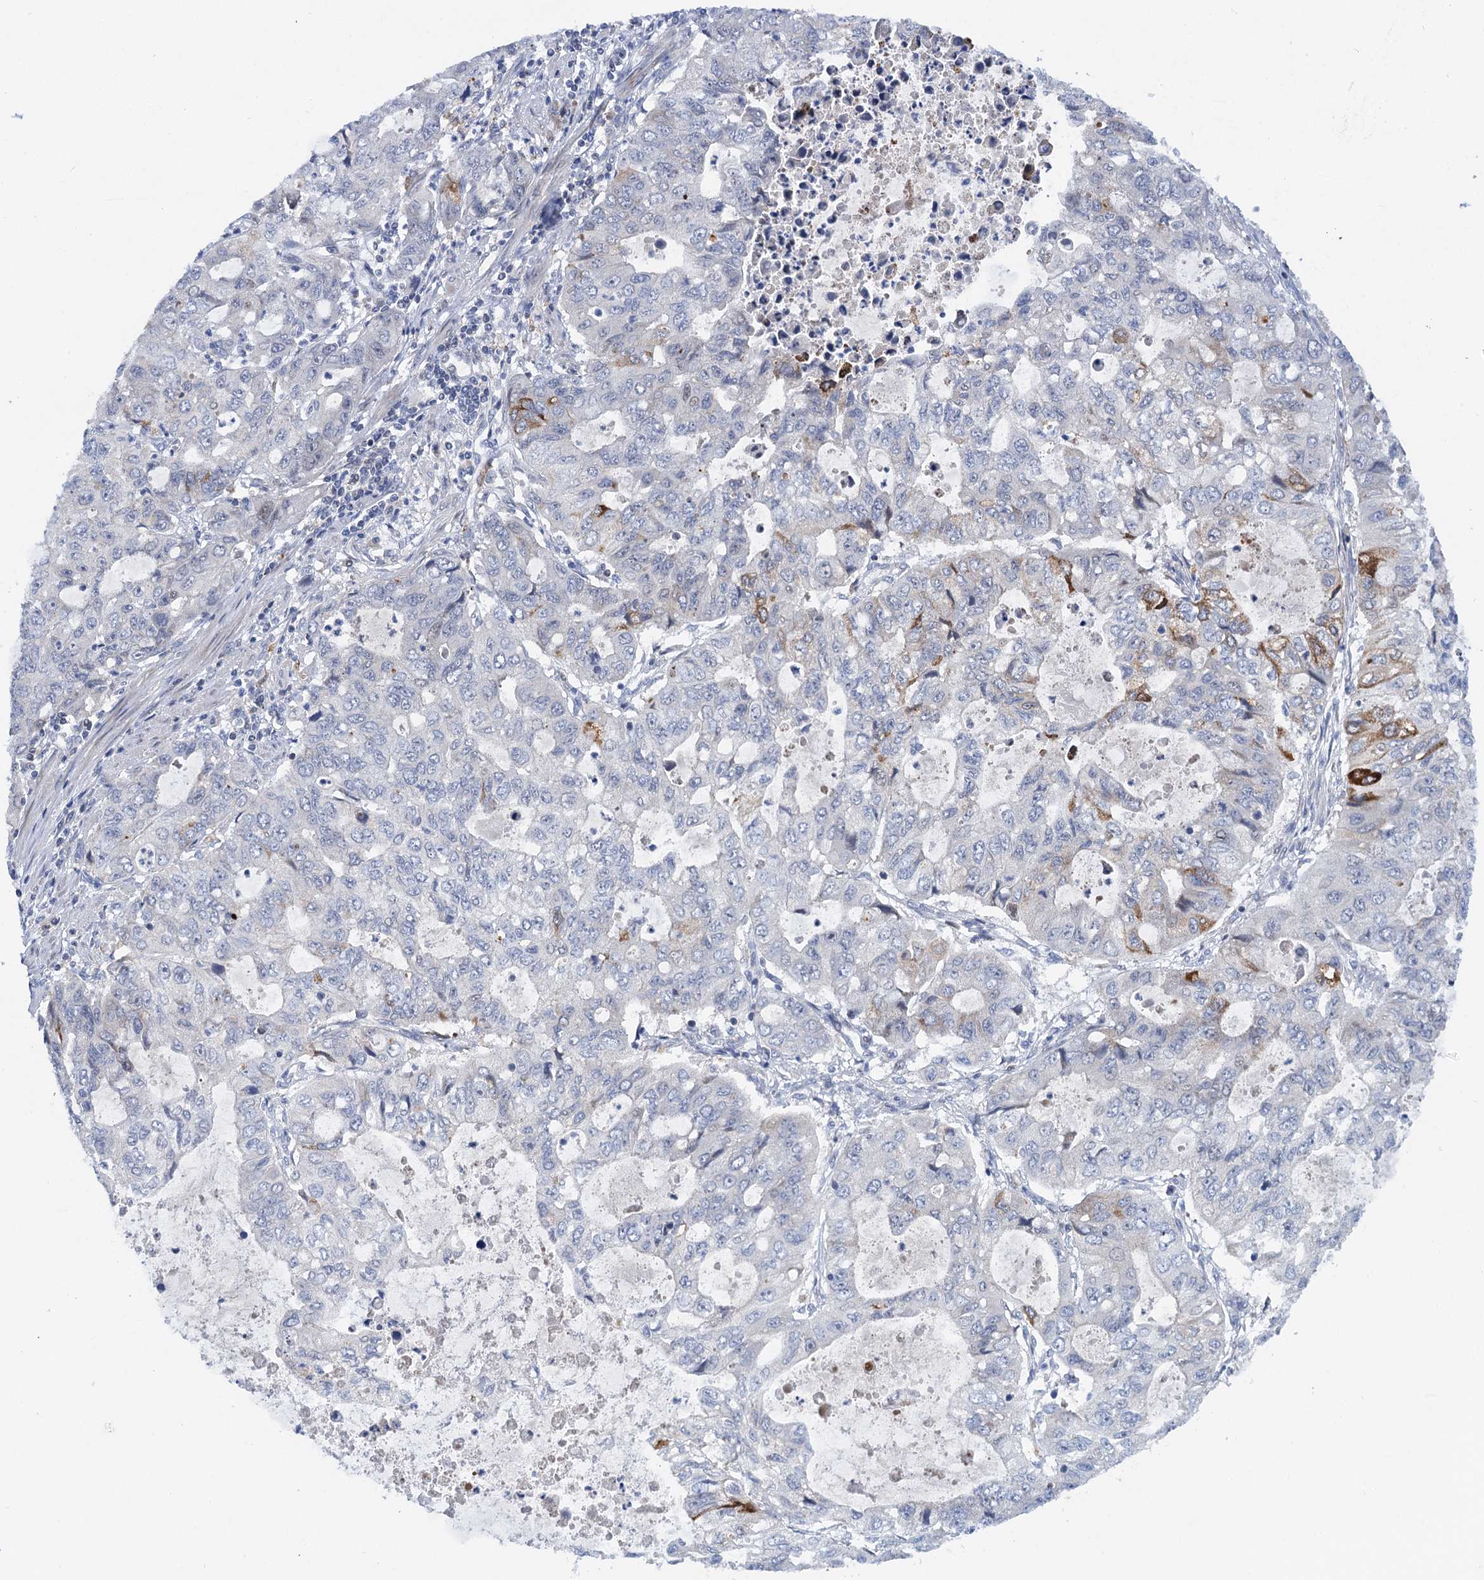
{"staining": {"intensity": "strong", "quantity": "<25%", "location": "cytoplasmic/membranous"}, "tissue": "stomach cancer", "cell_type": "Tumor cells", "image_type": "cancer", "snomed": [{"axis": "morphology", "description": "Adenocarcinoma, NOS"}, {"axis": "topography", "description": "Stomach, upper"}], "caption": "Stomach adenocarcinoma stained with immunohistochemistry shows strong cytoplasmic/membranous staining in approximately <25% of tumor cells. The protein is shown in brown color, while the nuclei are stained blue.", "gene": "QPCTL", "patient": {"sex": "female", "age": 52}}